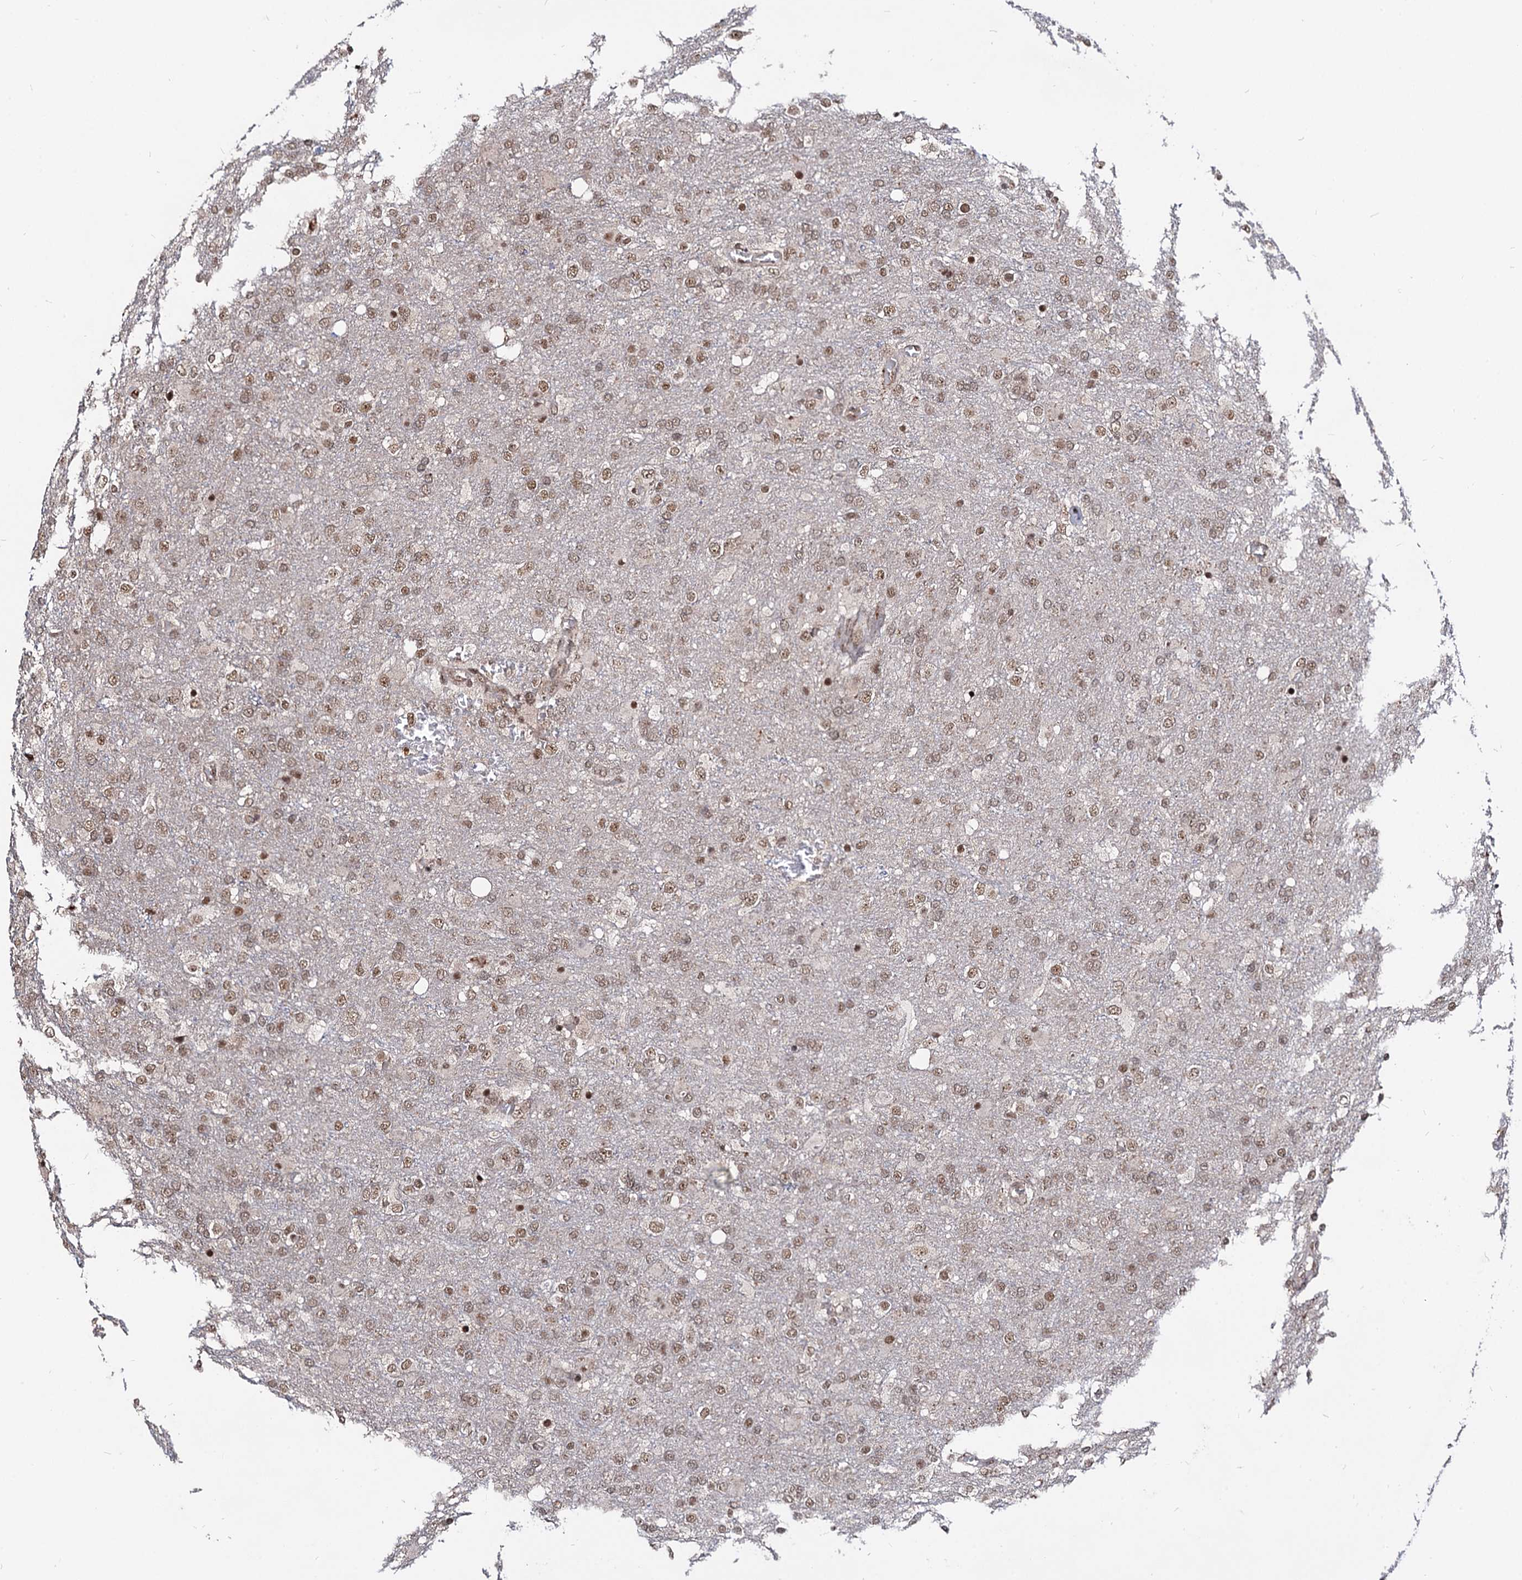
{"staining": {"intensity": "moderate", "quantity": ">75%", "location": "nuclear"}, "tissue": "glioma", "cell_type": "Tumor cells", "image_type": "cancer", "snomed": [{"axis": "morphology", "description": "Glioma, malignant, High grade"}, {"axis": "topography", "description": "Brain"}], "caption": "This image exhibits glioma stained with immunohistochemistry to label a protein in brown. The nuclear of tumor cells show moderate positivity for the protein. Nuclei are counter-stained blue.", "gene": "SFSWAP", "patient": {"sex": "female", "age": 74}}